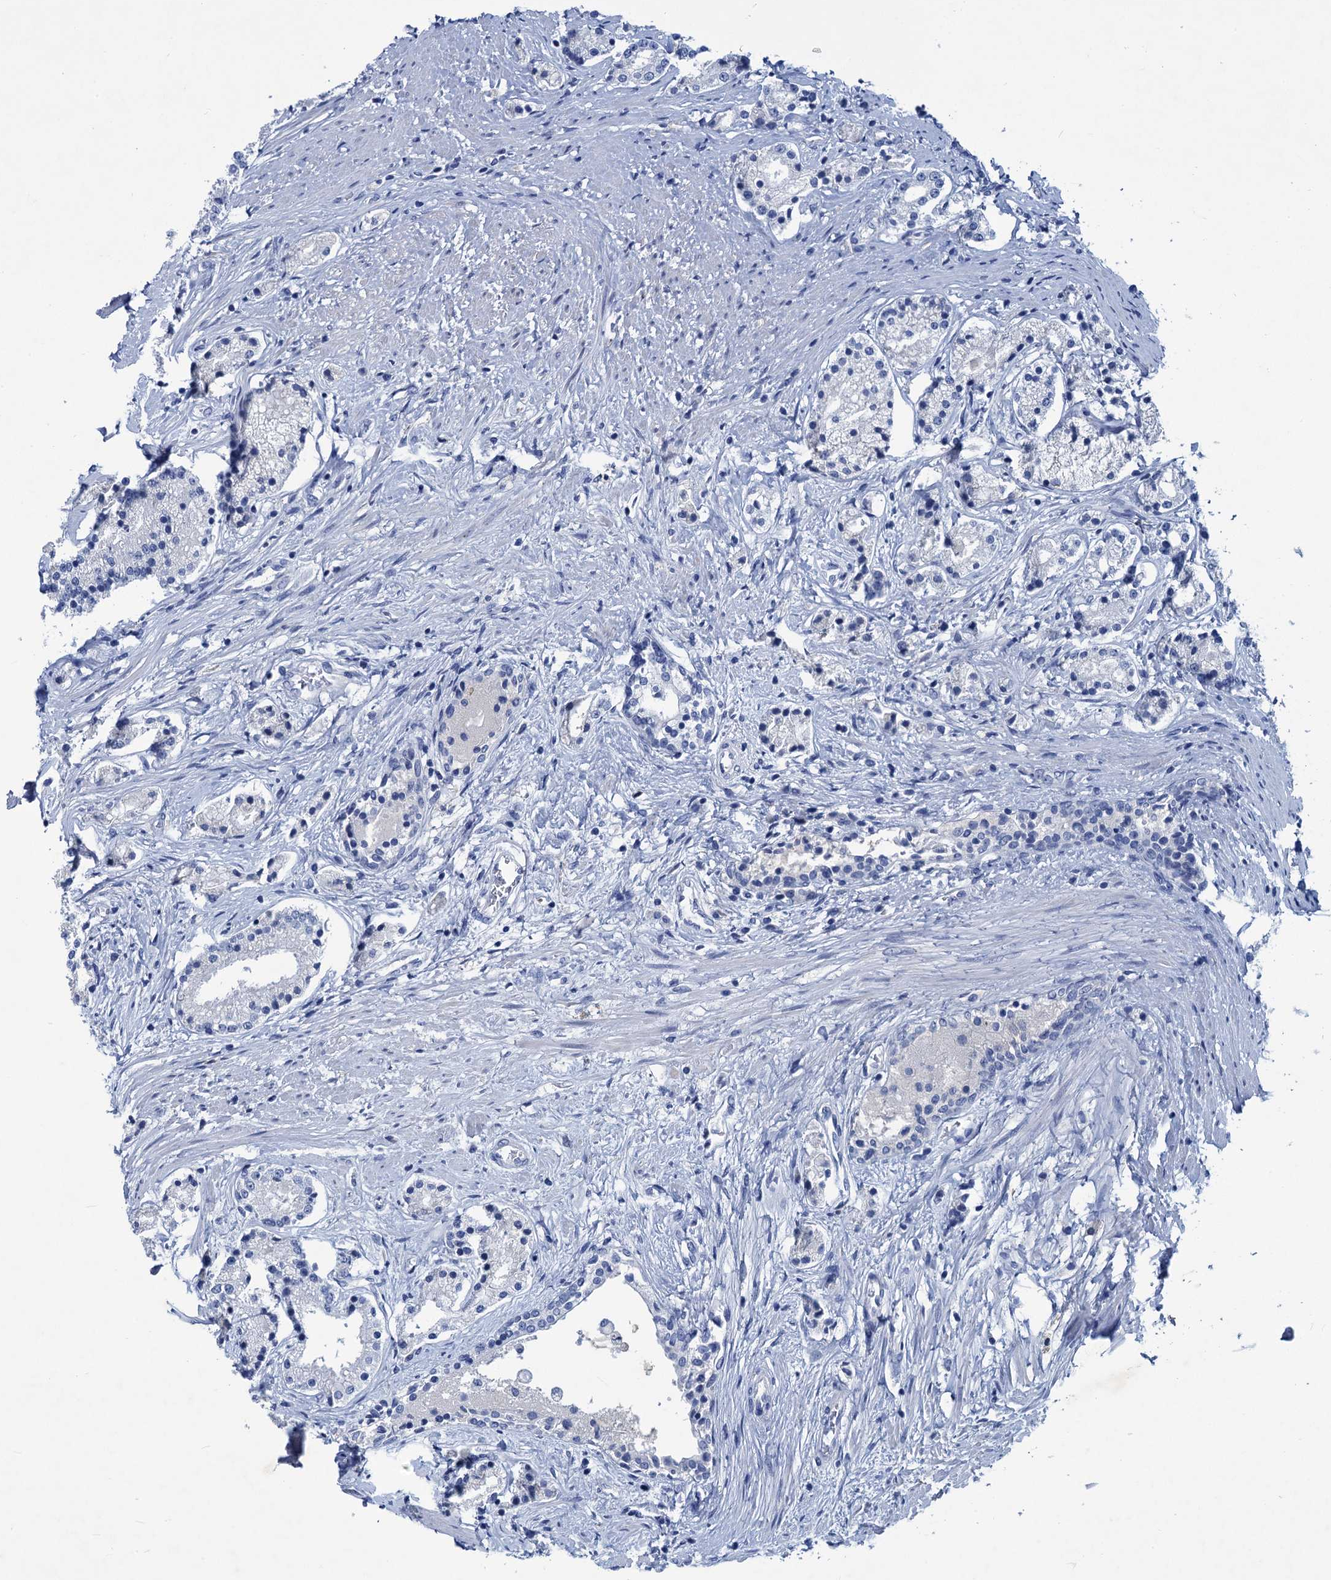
{"staining": {"intensity": "negative", "quantity": "none", "location": "none"}, "tissue": "prostate cancer", "cell_type": "Tumor cells", "image_type": "cancer", "snomed": [{"axis": "morphology", "description": "Adenocarcinoma, High grade"}, {"axis": "topography", "description": "Prostate"}], "caption": "Immunohistochemistry image of neoplastic tissue: human prostate cancer stained with DAB demonstrates no significant protein expression in tumor cells.", "gene": "RTKN2", "patient": {"sex": "male", "age": 69}}